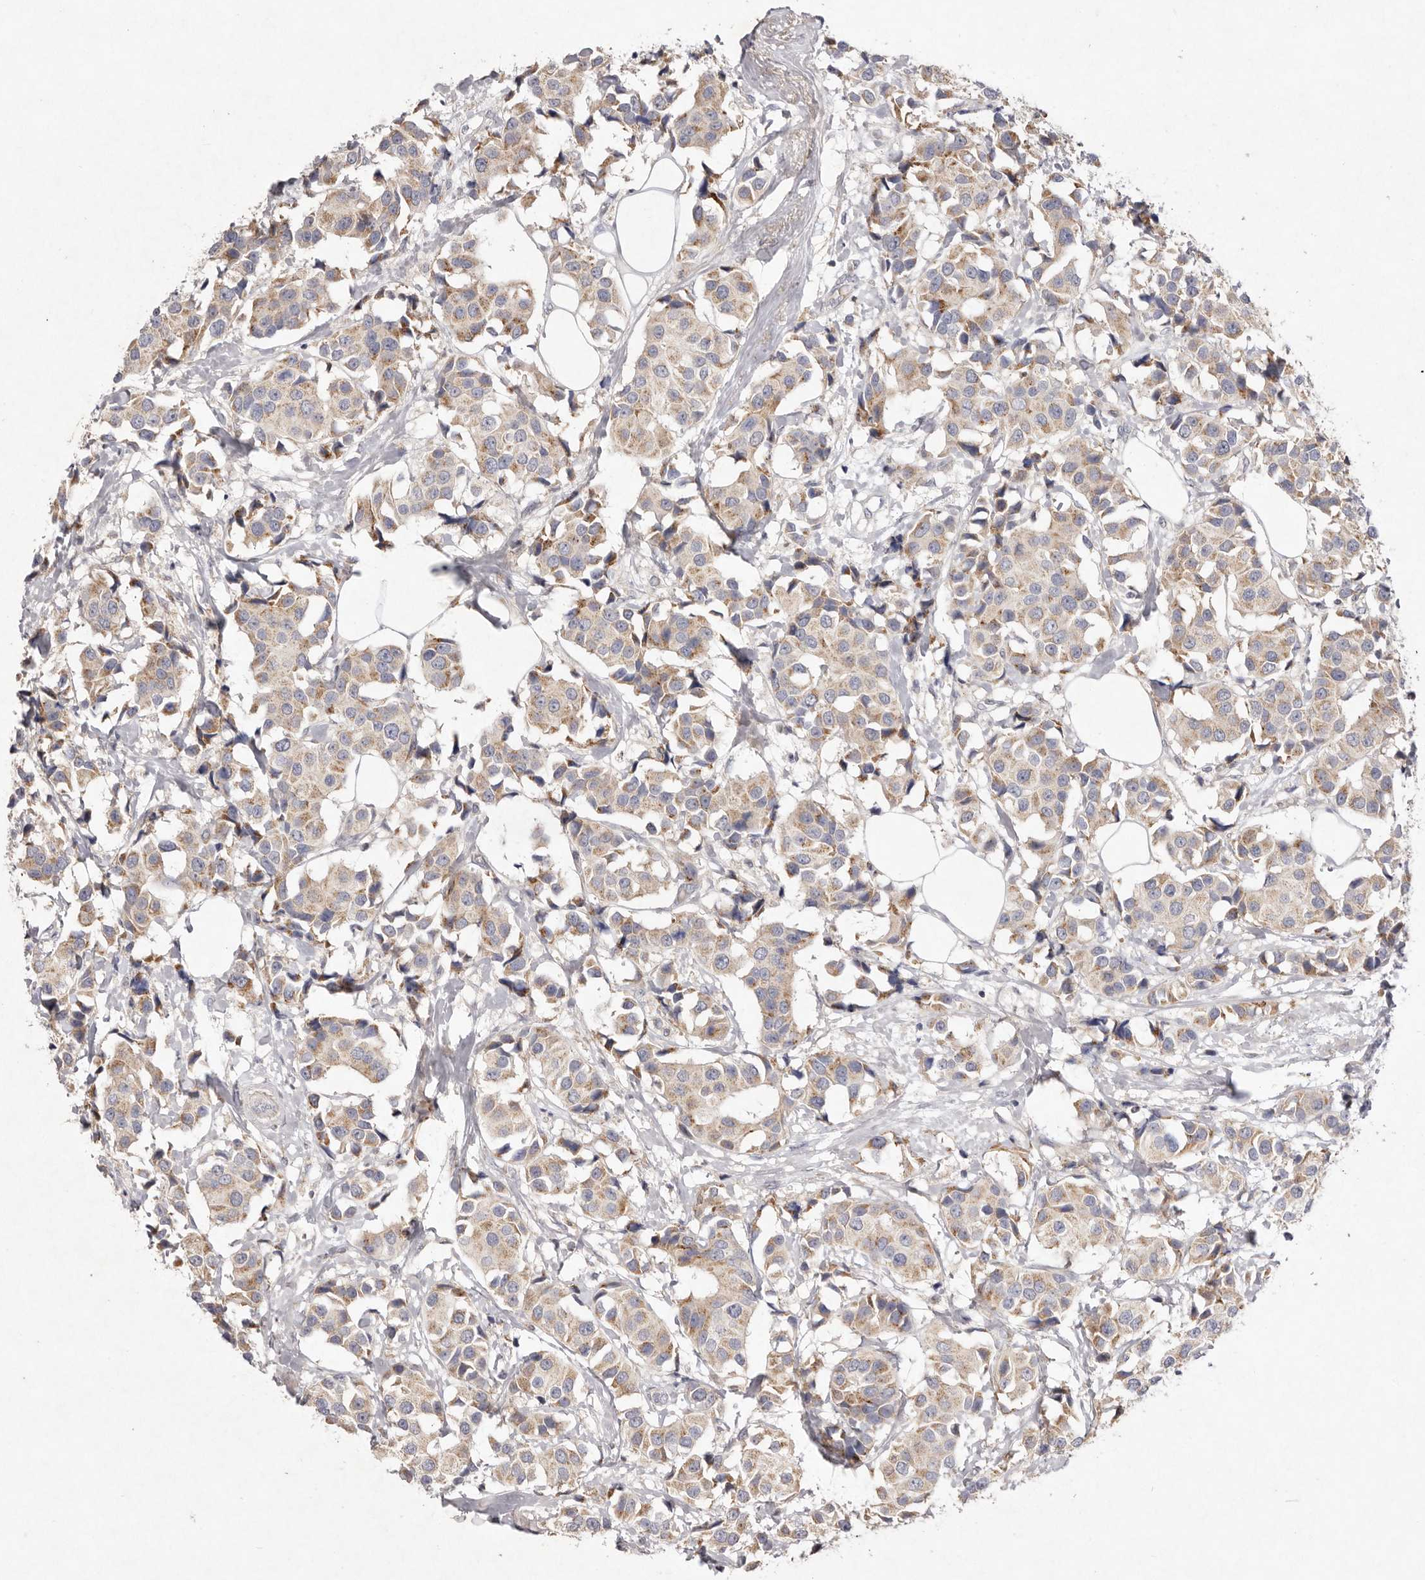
{"staining": {"intensity": "weak", "quantity": ">75%", "location": "cytoplasmic/membranous"}, "tissue": "breast cancer", "cell_type": "Tumor cells", "image_type": "cancer", "snomed": [{"axis": "morphology", "description": "Normal tissue, NOS"}, {"axis": "morphology", "description": "Duct carcinoma"}, {"axis": "topography", "description": "Breast"}], "caption": "Protein staining exhibits weak cytoplasmic/membranous expression in approximately >75% of tumor cells in breast invasive ductal carcinoma.", "gene": "USP24", "patient": {"sex": "female", "age": 39}}